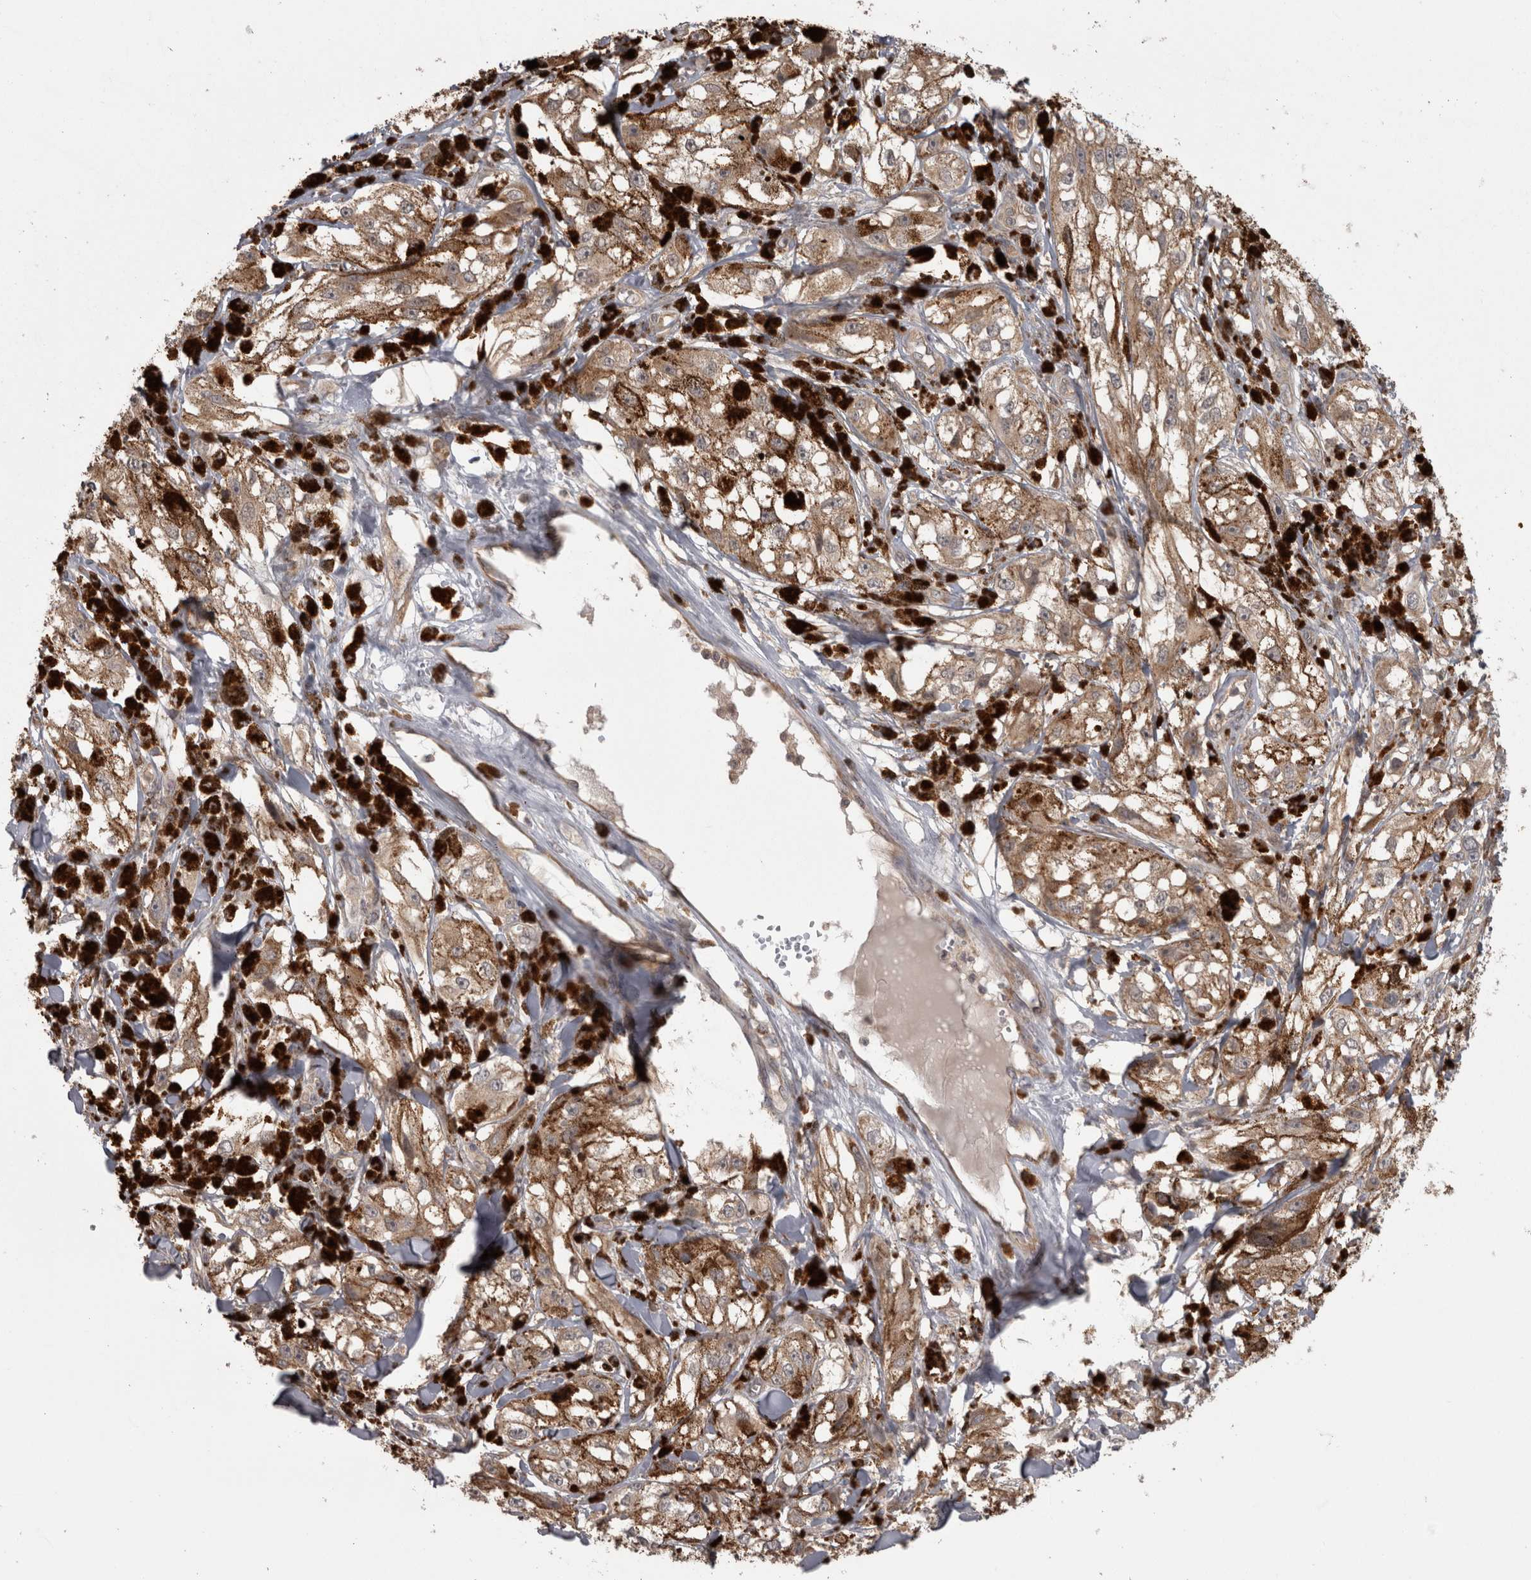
{"staining": {"intensity": "weak", "quantity": ">75%", "location": "cytoplasmic/membranous"}, "tissue": "melanoma", "cell_type": "Tumor cells", "image_type": "cancer", "snomed": [{"axis": "morphology", "description": "Malignant melanoma, NOS"}, {"axis": "topography", "description": "Skin"}], "caption": "DAB immunohistochemical staining of human malignant melanoma displays weak cytoplasmic/membranous protein positivity in about >75% of tumor cells.", "gene": "MICU3", "patient": {"sex": "male", "age": 88}}